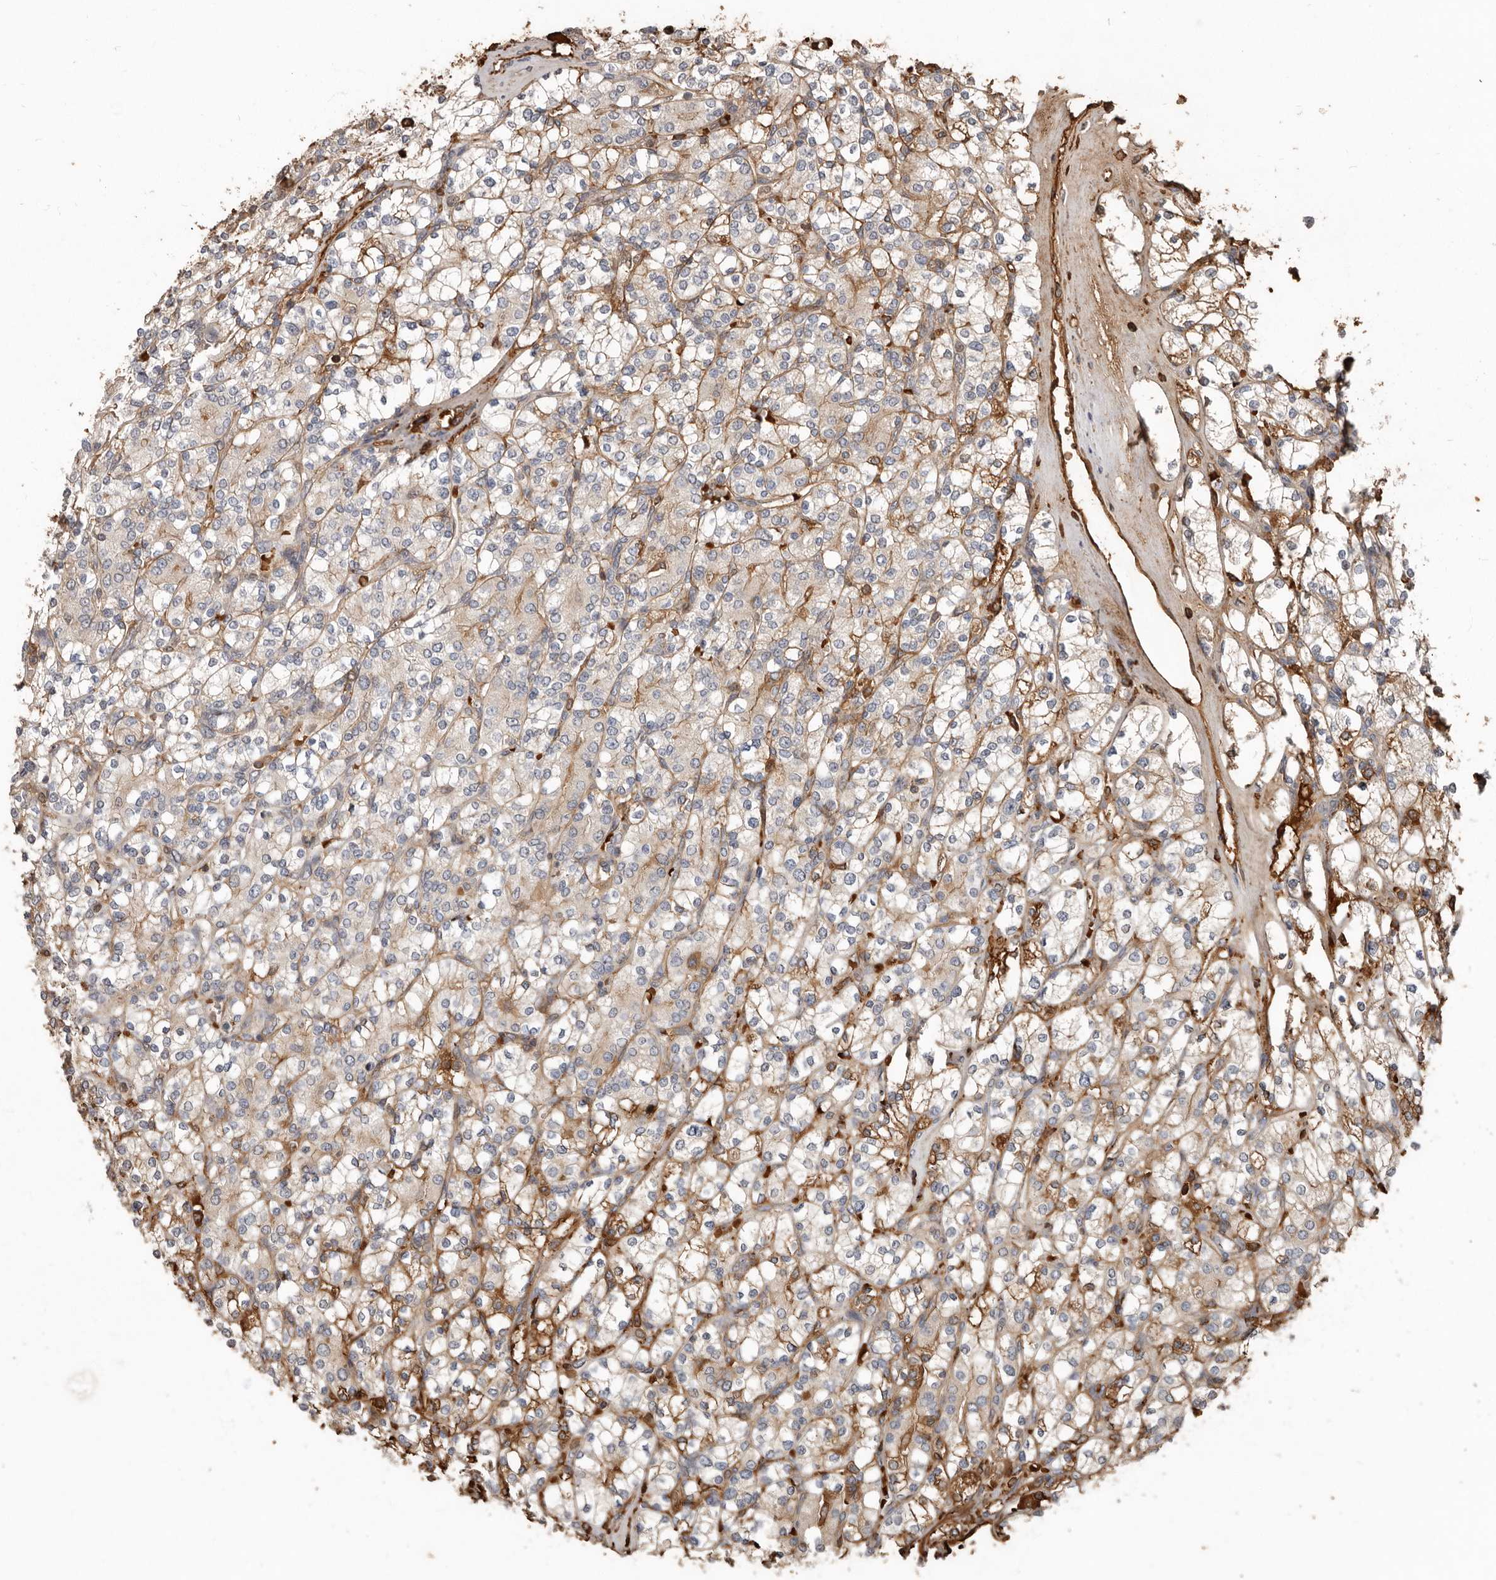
{"staining": {"intensity": "weak", "quantity": "<25%", "location": "cytoplasmic/membranous"}, "tissue": "renal cancer", "cell_type": "Tumor cells", "image_type": "cancer", "snomed": [{"axis": "morphology", "description": "Adenocarcinoma, NOS"}, {"axis": "topography", "description": "Kidney"}], "caption": "Renal cancer (adenocarcinoma) was stained to show a protein in brown. There is no significant positivity in tumor cells.", "gene": "LRGUK", "patient": {"sex": "male", "age": 77}}